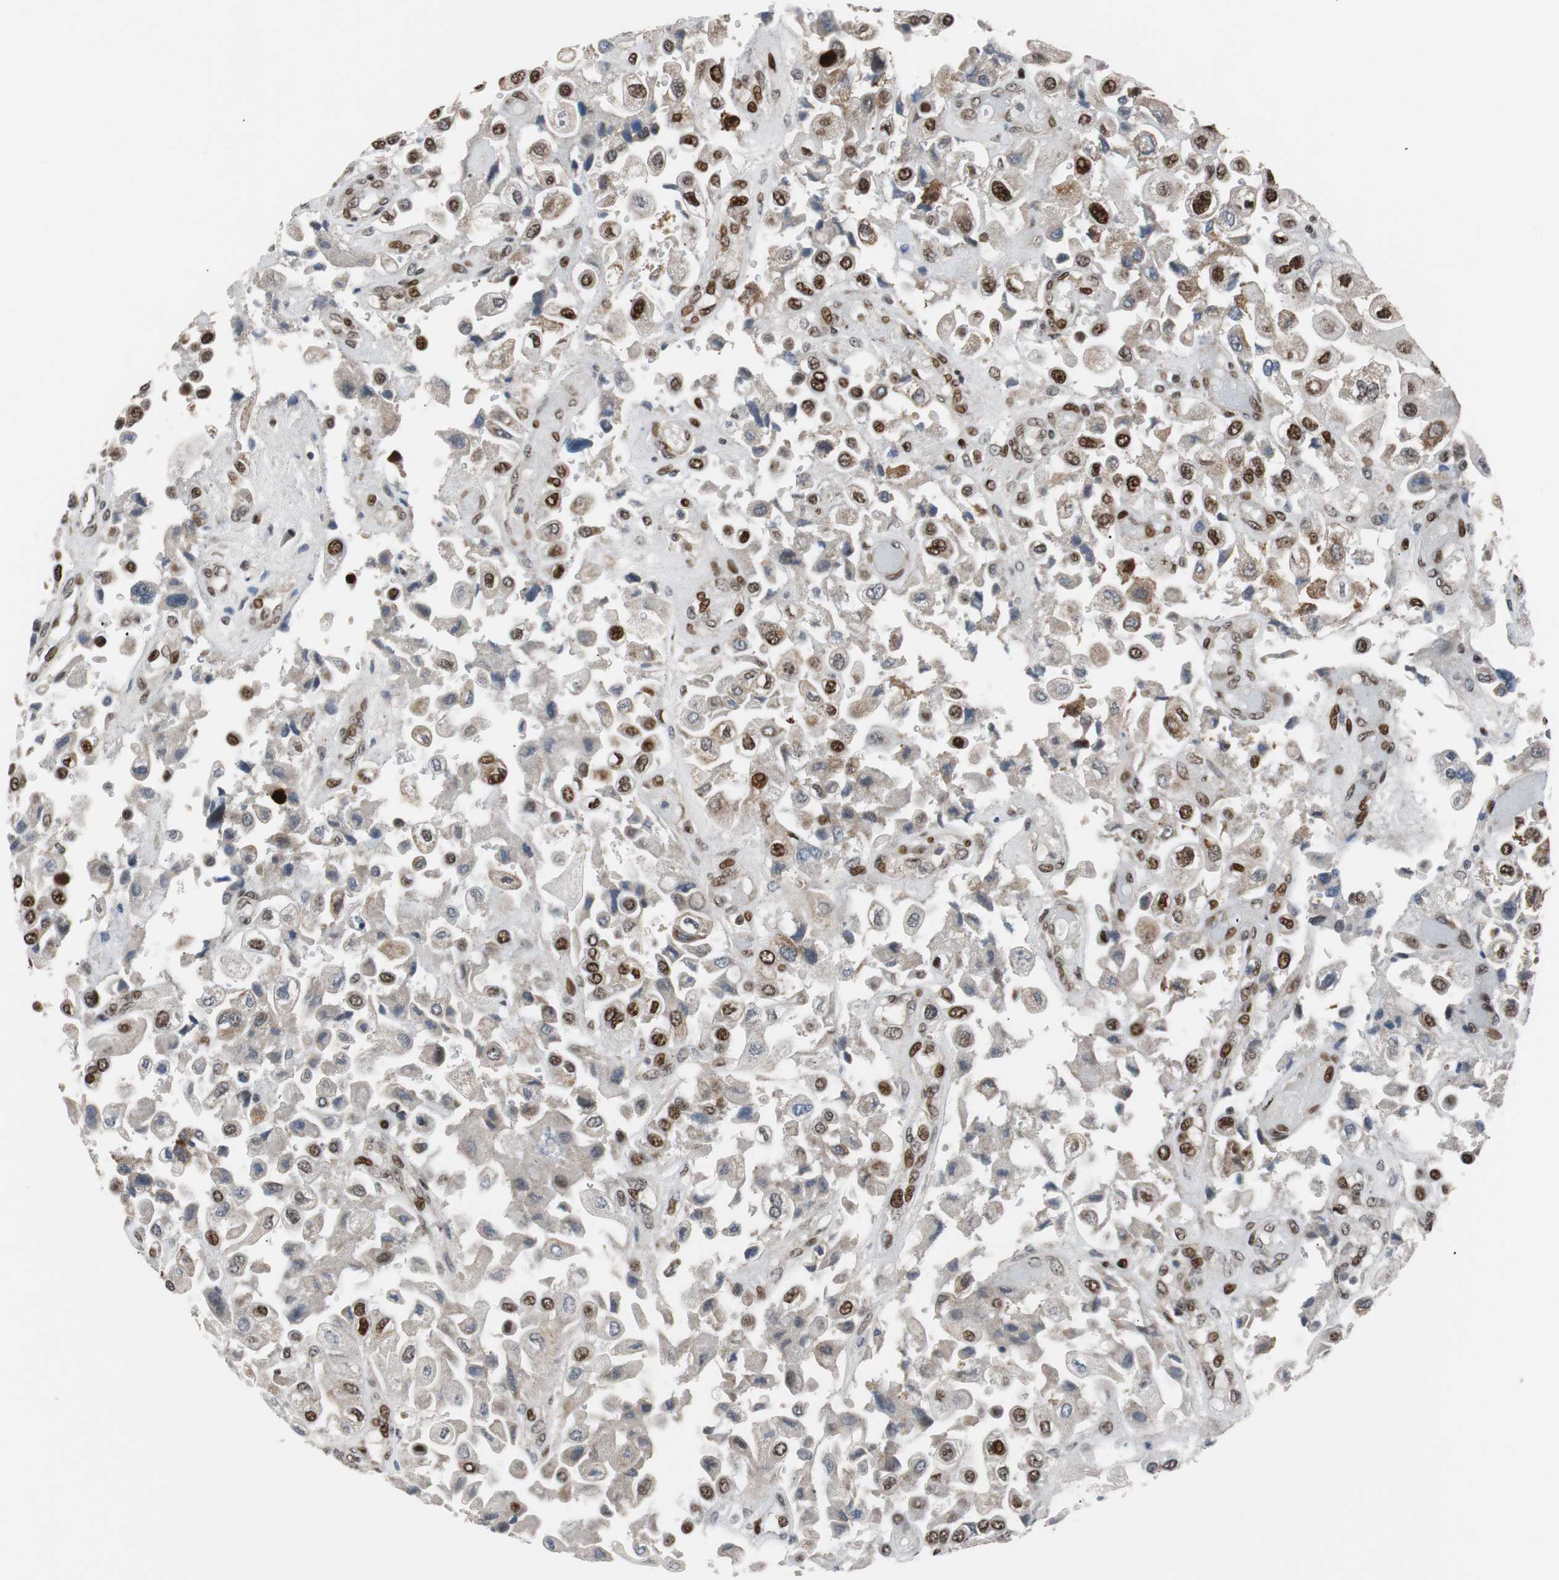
{"staining": {"intensity": "moderate", "quantity": "25%-75%", "location": "nuclear"}, "tissue": "urothelial cancer", "cell_type": "Tumor cells", "image_type": "cancer", "snomed": [{"axis": "morphology", "description": "Urothelial carcinoma, High grade"}, {"axis": "topography", "description": "Urinary bladder"}], "caption": "Urothelial cancer stained with DAB IHC demonstrates medium levels of moderate nuclear positivity in about 25%-75% of tumor cells.", "gene": "NBL1", "patient": {"sex": "female", "age": 64}}